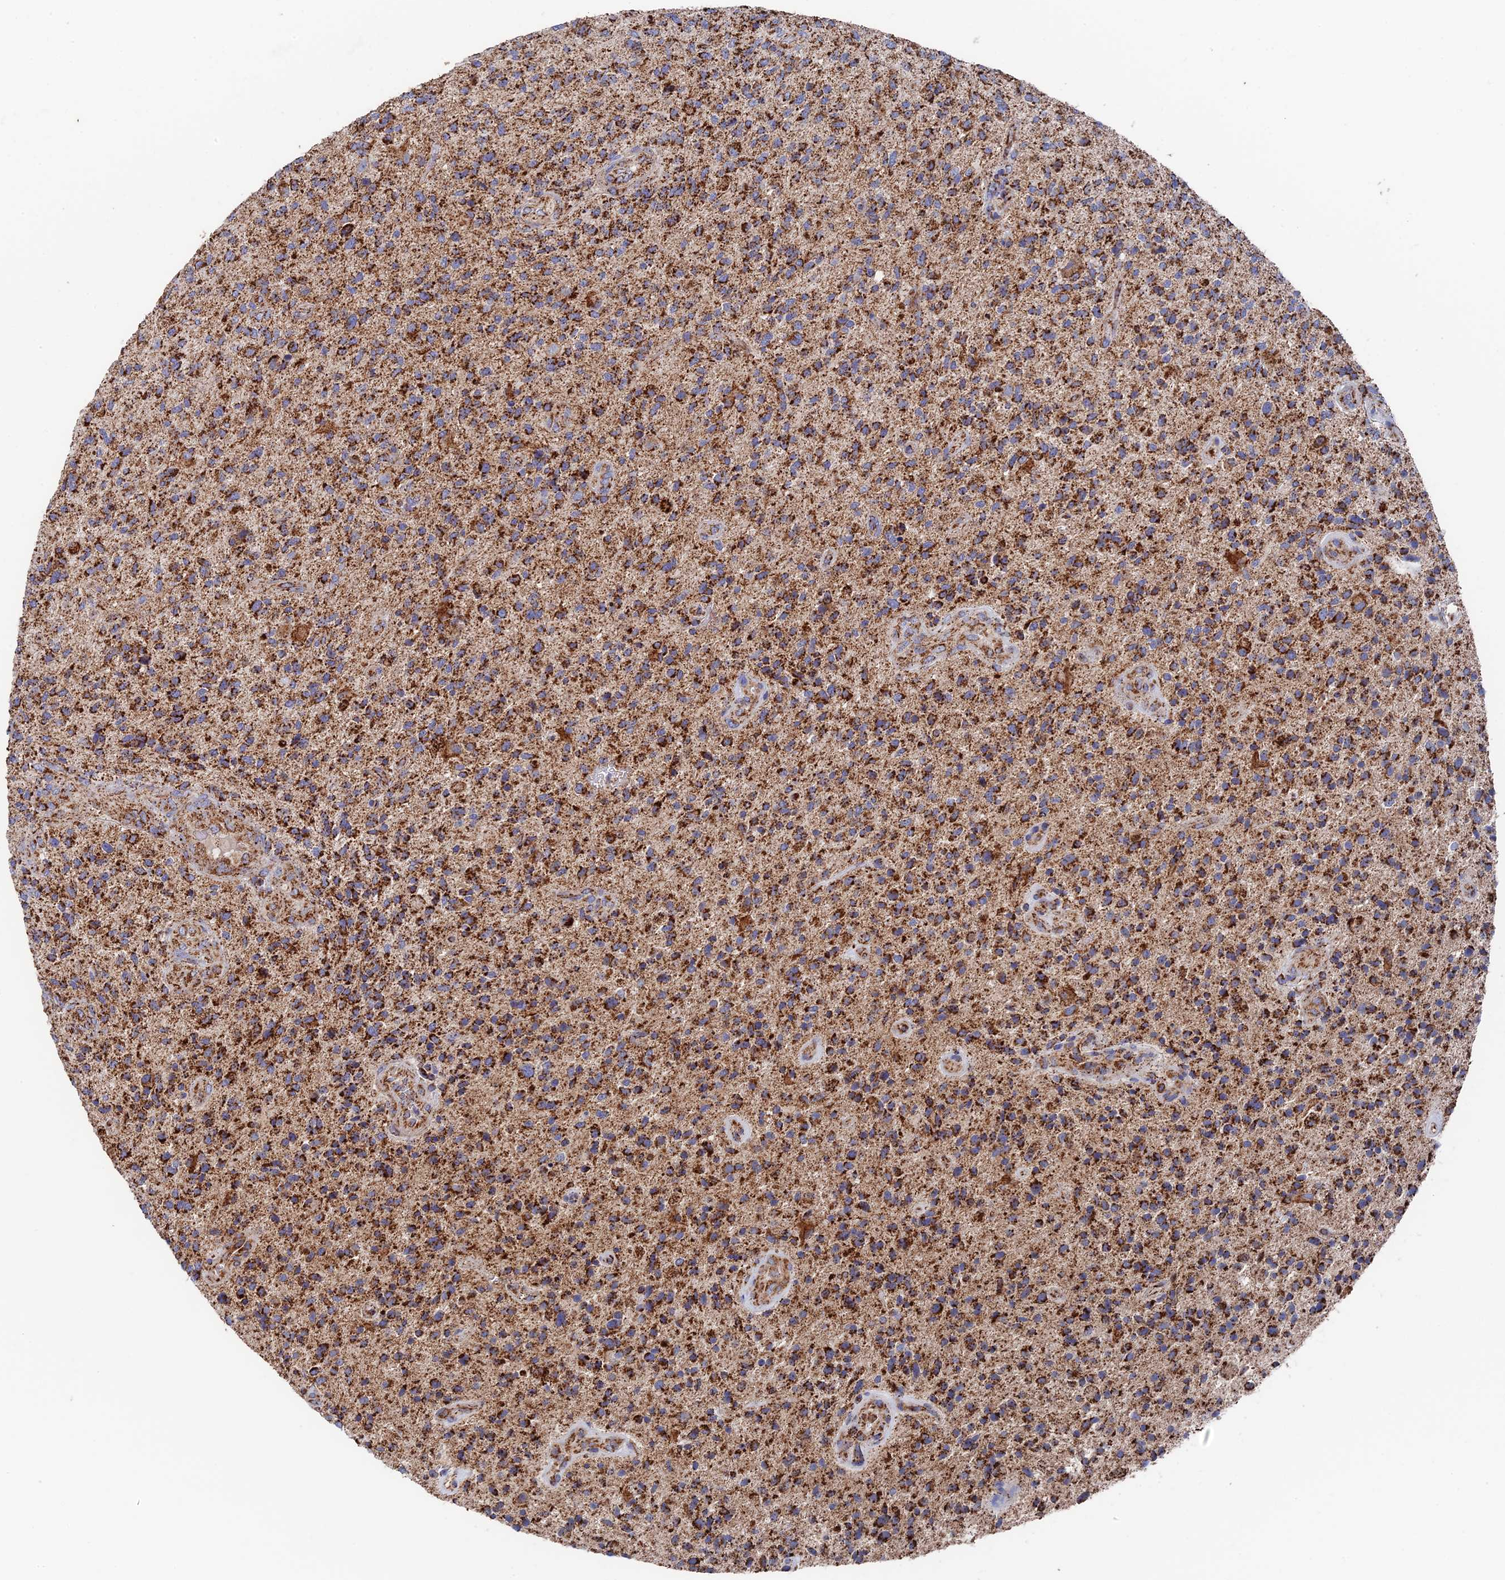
{"staining": {"intensity": "strong", "quantity": ">75%", "location": "cytoplasmic/membranous"}, "tissue": "glioma", "cell_type": "Tumor cells", "image_type": "cancer", "snomed": [{"axis": "morphology", "description": "Glioma, malignant, High grade"}, {"axis": "topography", "description": "Brain"}], "caption": "This is a photomicrograph of immunohistochemistry (IHC) staining of glioma, which shows strong positivity in the cytoplasmic/membranous of tumor cells.", "gene": "HAUS8", "patient": {"sex": "male", "age": 47}}